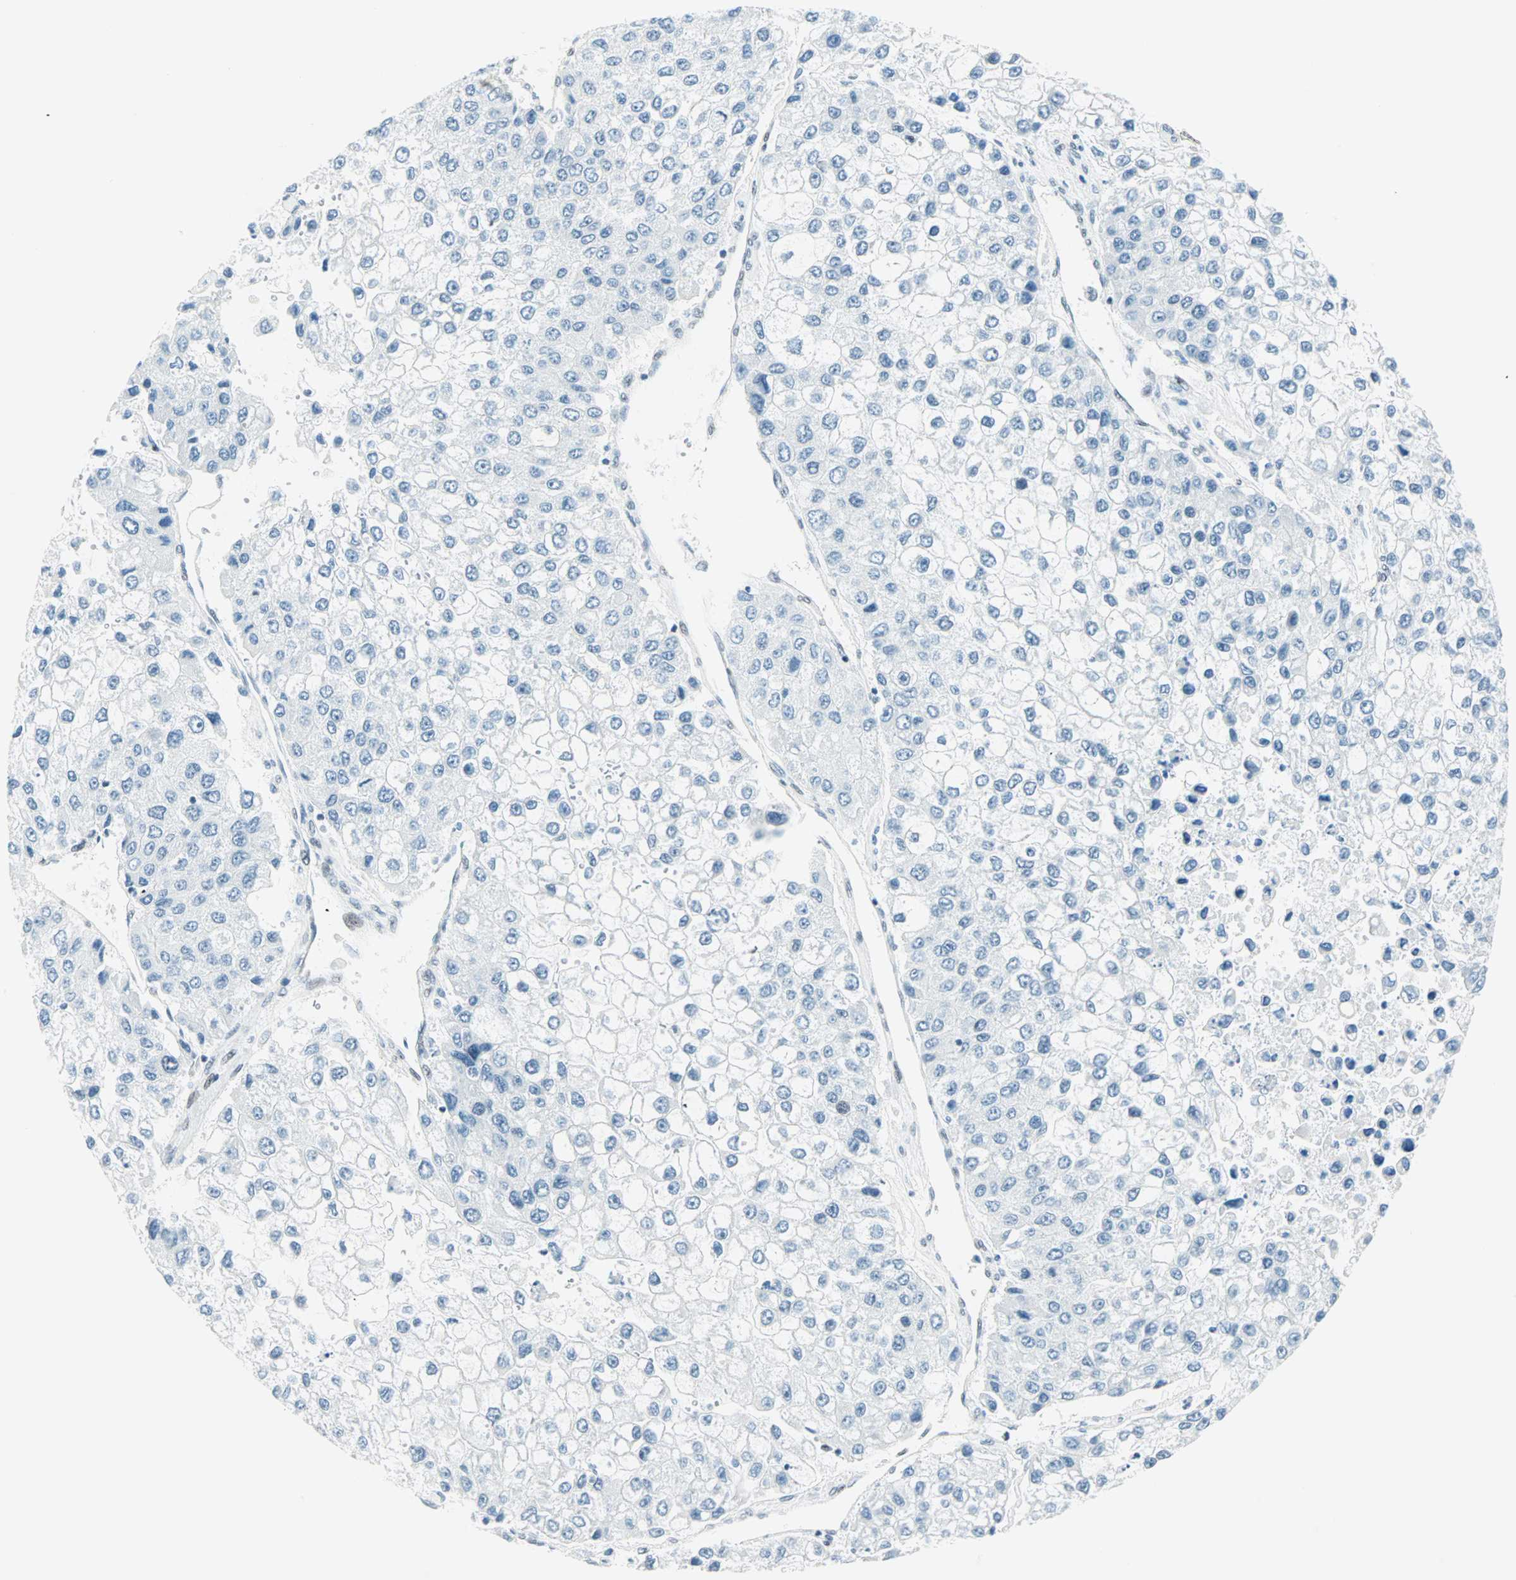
{"staining": {"intensity": "negative", "quantity": "none", "location": "none"}, "tissue": "liver cancer", "cell_type": "Tumor cells", "image_type": "cancer", "snomed": [{"axis": "morphology", "description": "Carcinoma, Hepatocellular, NOS"}, {"axis": "topography", "description": "Liver"}], "caption": "This is an immunohistochemistry (IHC) image of human liver cancer. There is no expression in tumor cells.", "gene": "PKNOX1", "patient": {"sex": "female", "age": 66}}